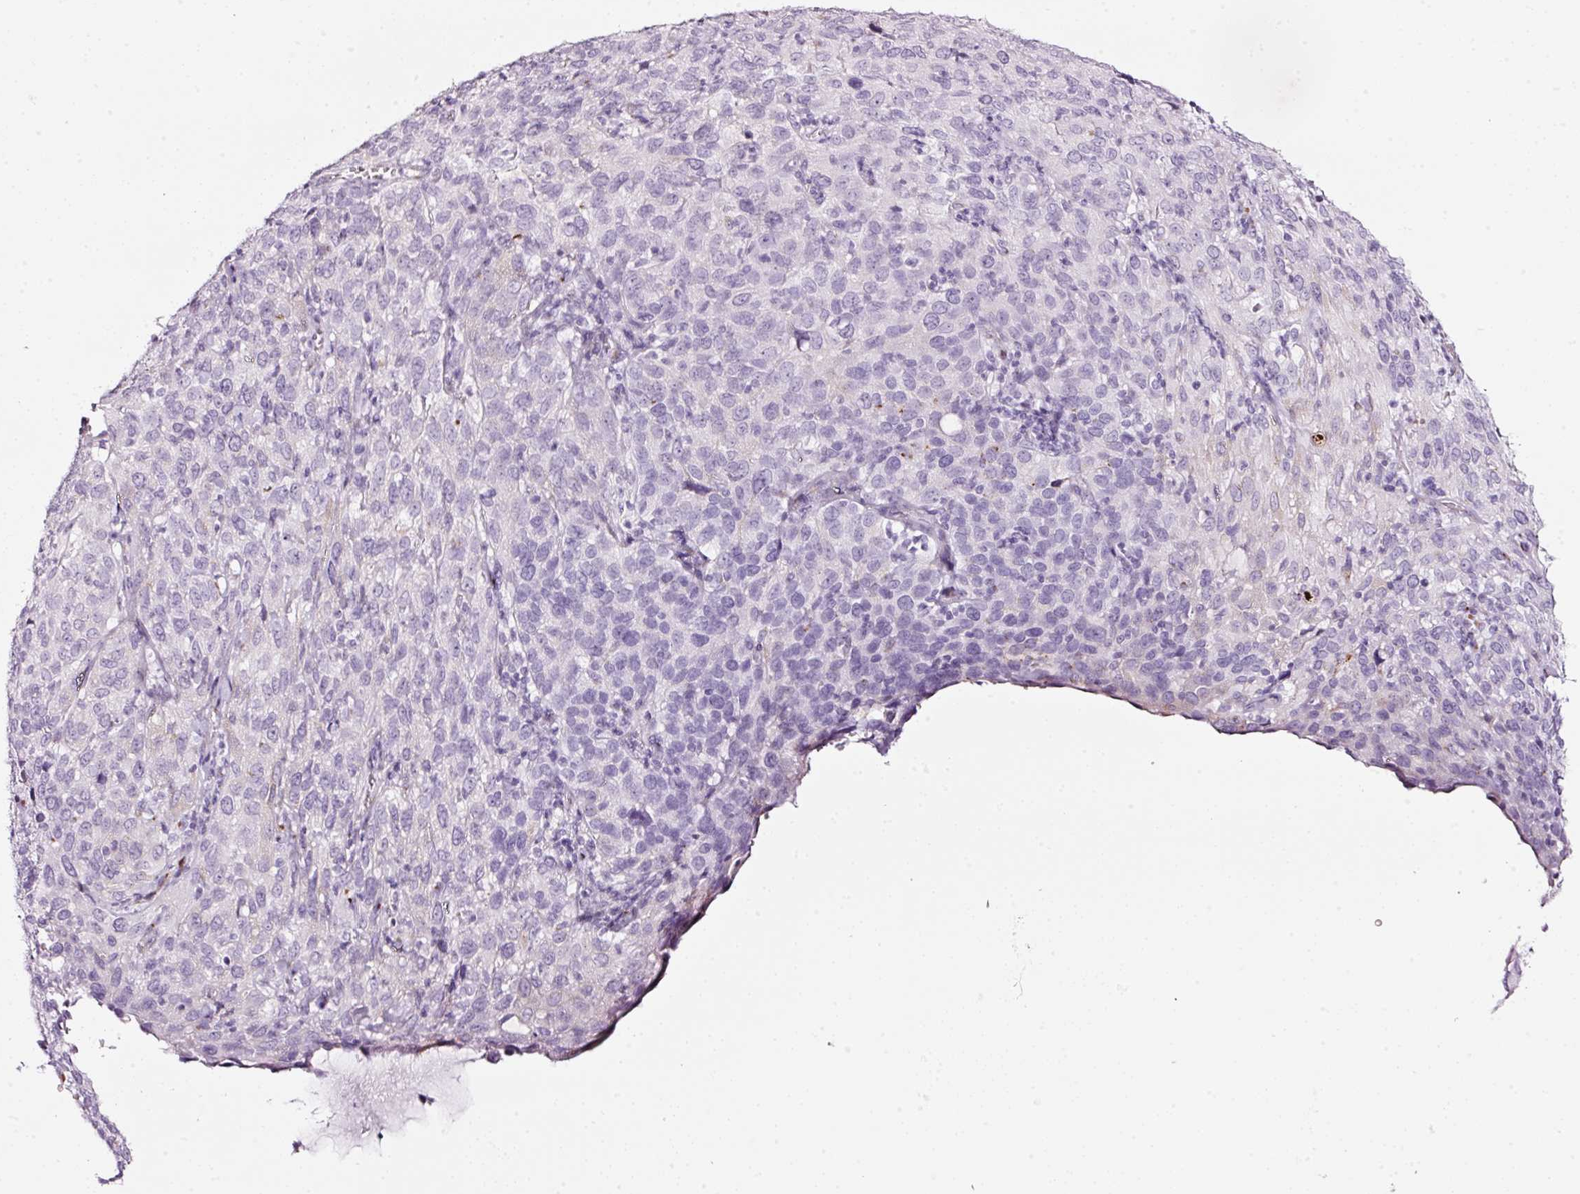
{"staining": {"intensity": "negative", "quantity": "none", "location": "none"}, "tissue": "cervical cancer", "cell_type": "Tumor cells", "image_type": "cancer", "snomed": [{"axis": "morphology", "description": "Squamous cell carcinoma, NOS"}, {"axis": "topography", "description": "Cervix"}], "caption": "Immunohistochemistry (IHC) histopathology image of neoplastic tissue: cervical cancer stained with DAB shows no significant protein staining in tumor cells.", "gene": "SDF4", "patient": {"sex": "female", "age": 51}}